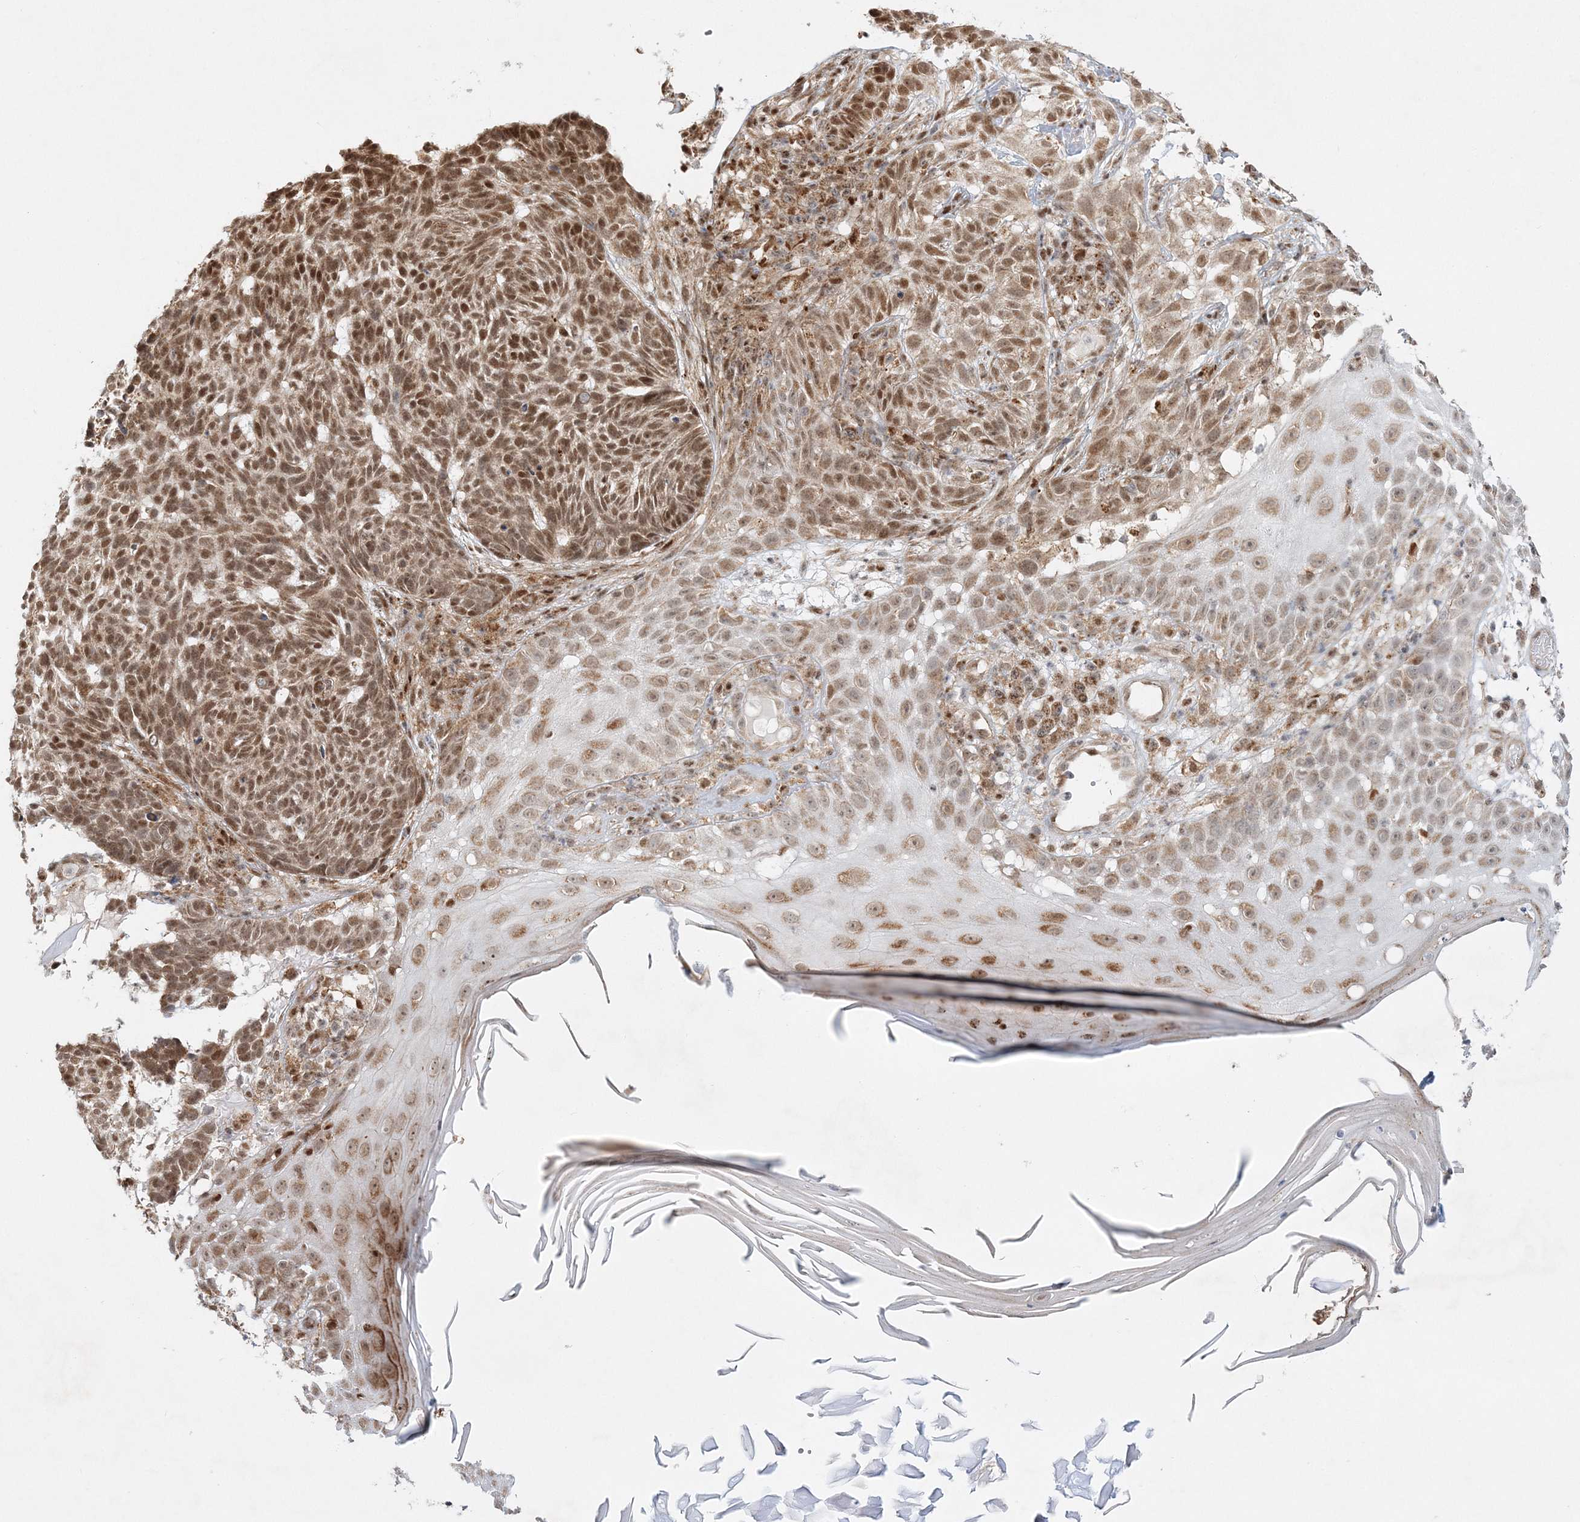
{"staining": {"intensity": "moderate", "quantity": ">75%", "location": "cytoplasmic/membranous,nuclear"}, "tissue": "skin cancer", "cell_type": "Tumor cells", "image_type": "cancer", "snomed": [{"axis": "morphology", "description": "Basal cell carcinoma"}, {"axis": "topography", "description": "Skin"}], "caption": "Protein staining of skin basal cell carcinoma tissue displays moderate cytoplasmic/membranous and nuclear positivity in about >75% of tumor cells.", "gene": "RAB11FIP2", "patient": {"sex": "male", "age": 85}}